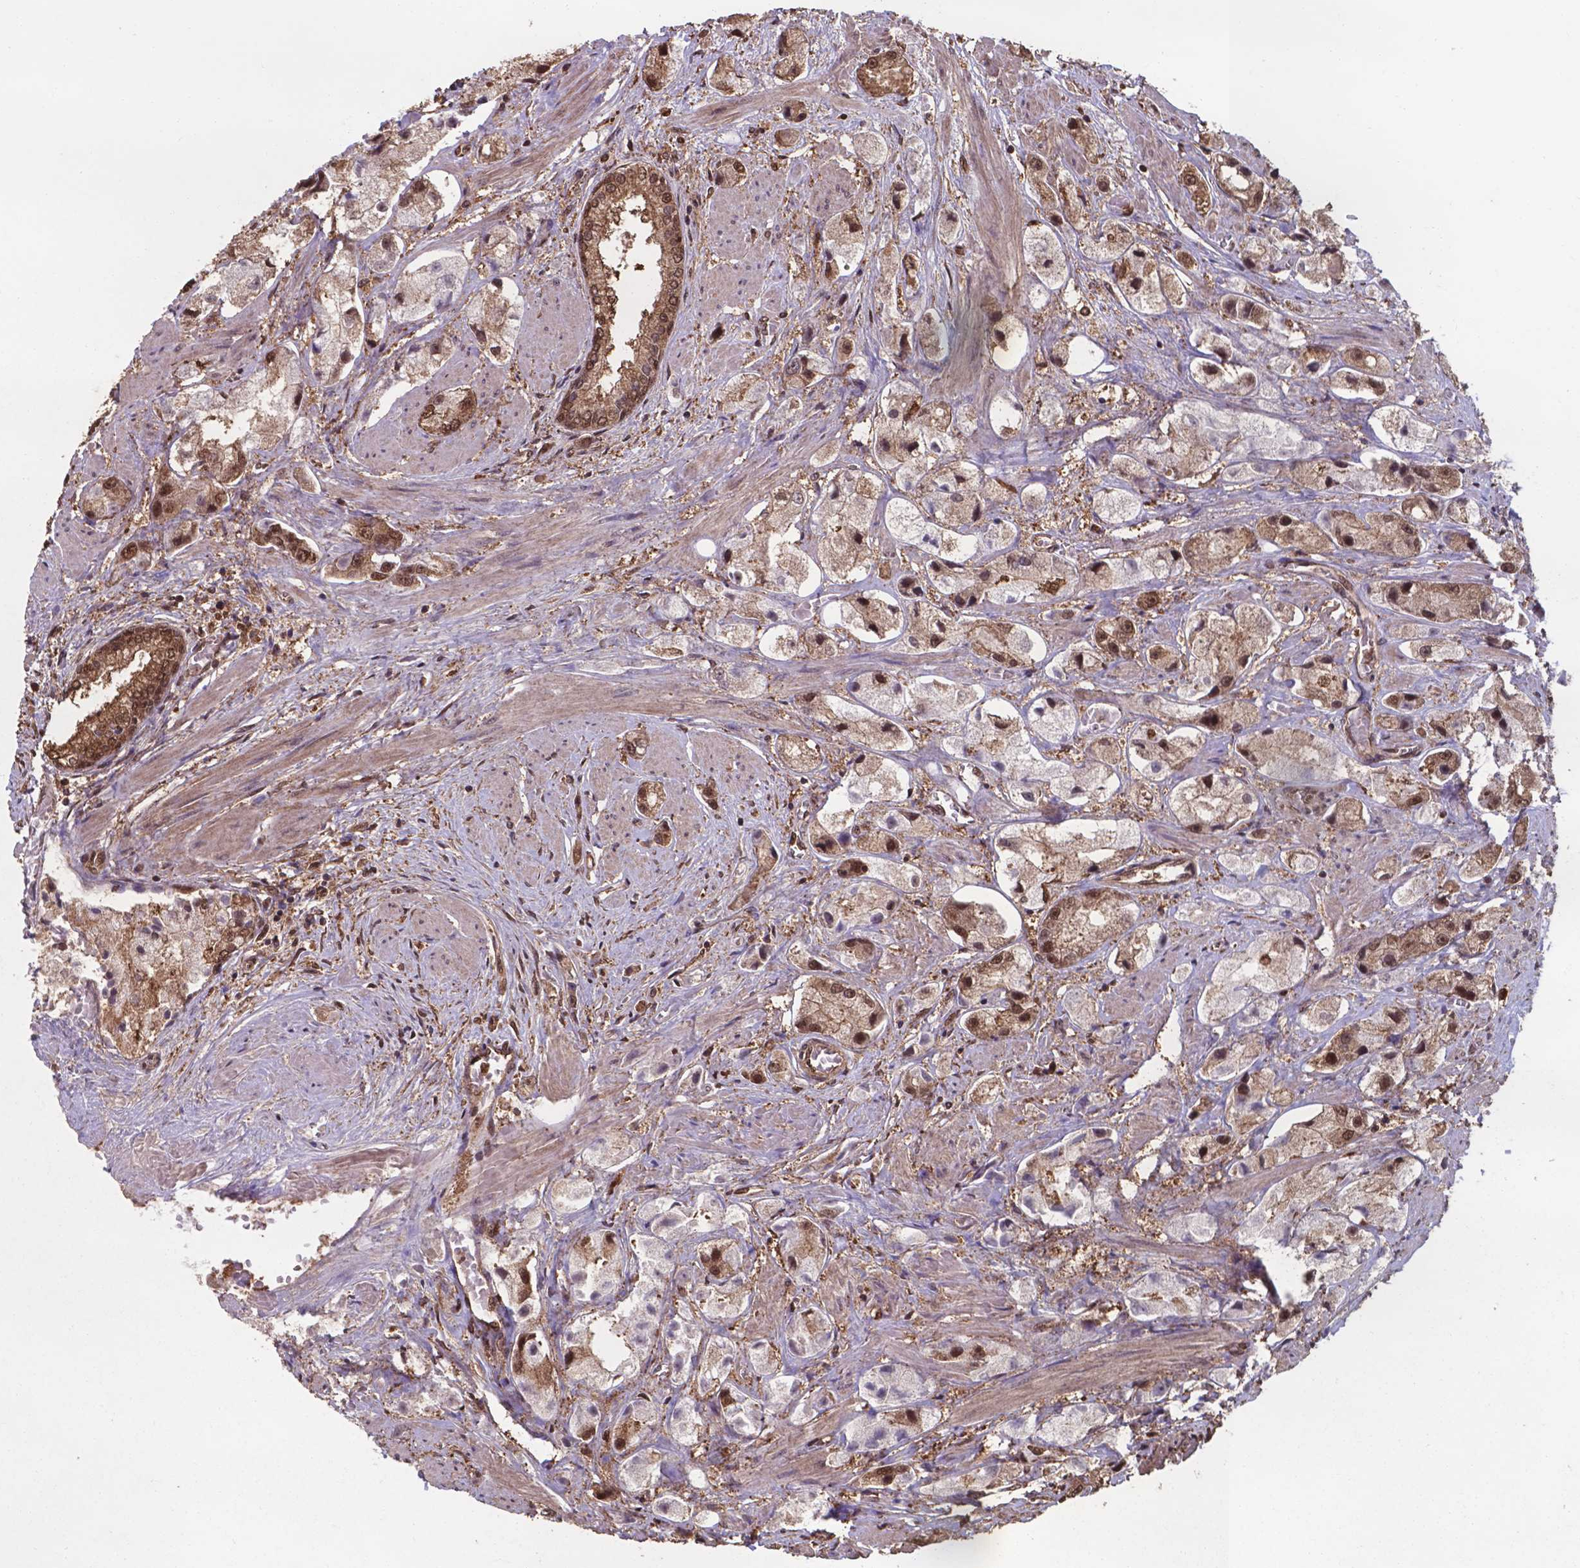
{"staining": {"intensity": "moderate", "quantity": ">75%", "location": "cytoplasmic/membranous,nuclear"}, "tissue": "prostate cancer", "cell_type": "Tumor cells", "image_type": "cancer", "snomed": [{"axis": "morphology", "description": "Adenocarcinoma, High grade"}, {"axis": "topography", "description": "Prostate"}], "caption": "A brown stain labels moderate cytoplasmic/membranous and nuclear staining of a protein in prostate cancer tumor cells.", "gene": "CHP2", "patient": {"sex": "male", "age": 67}}